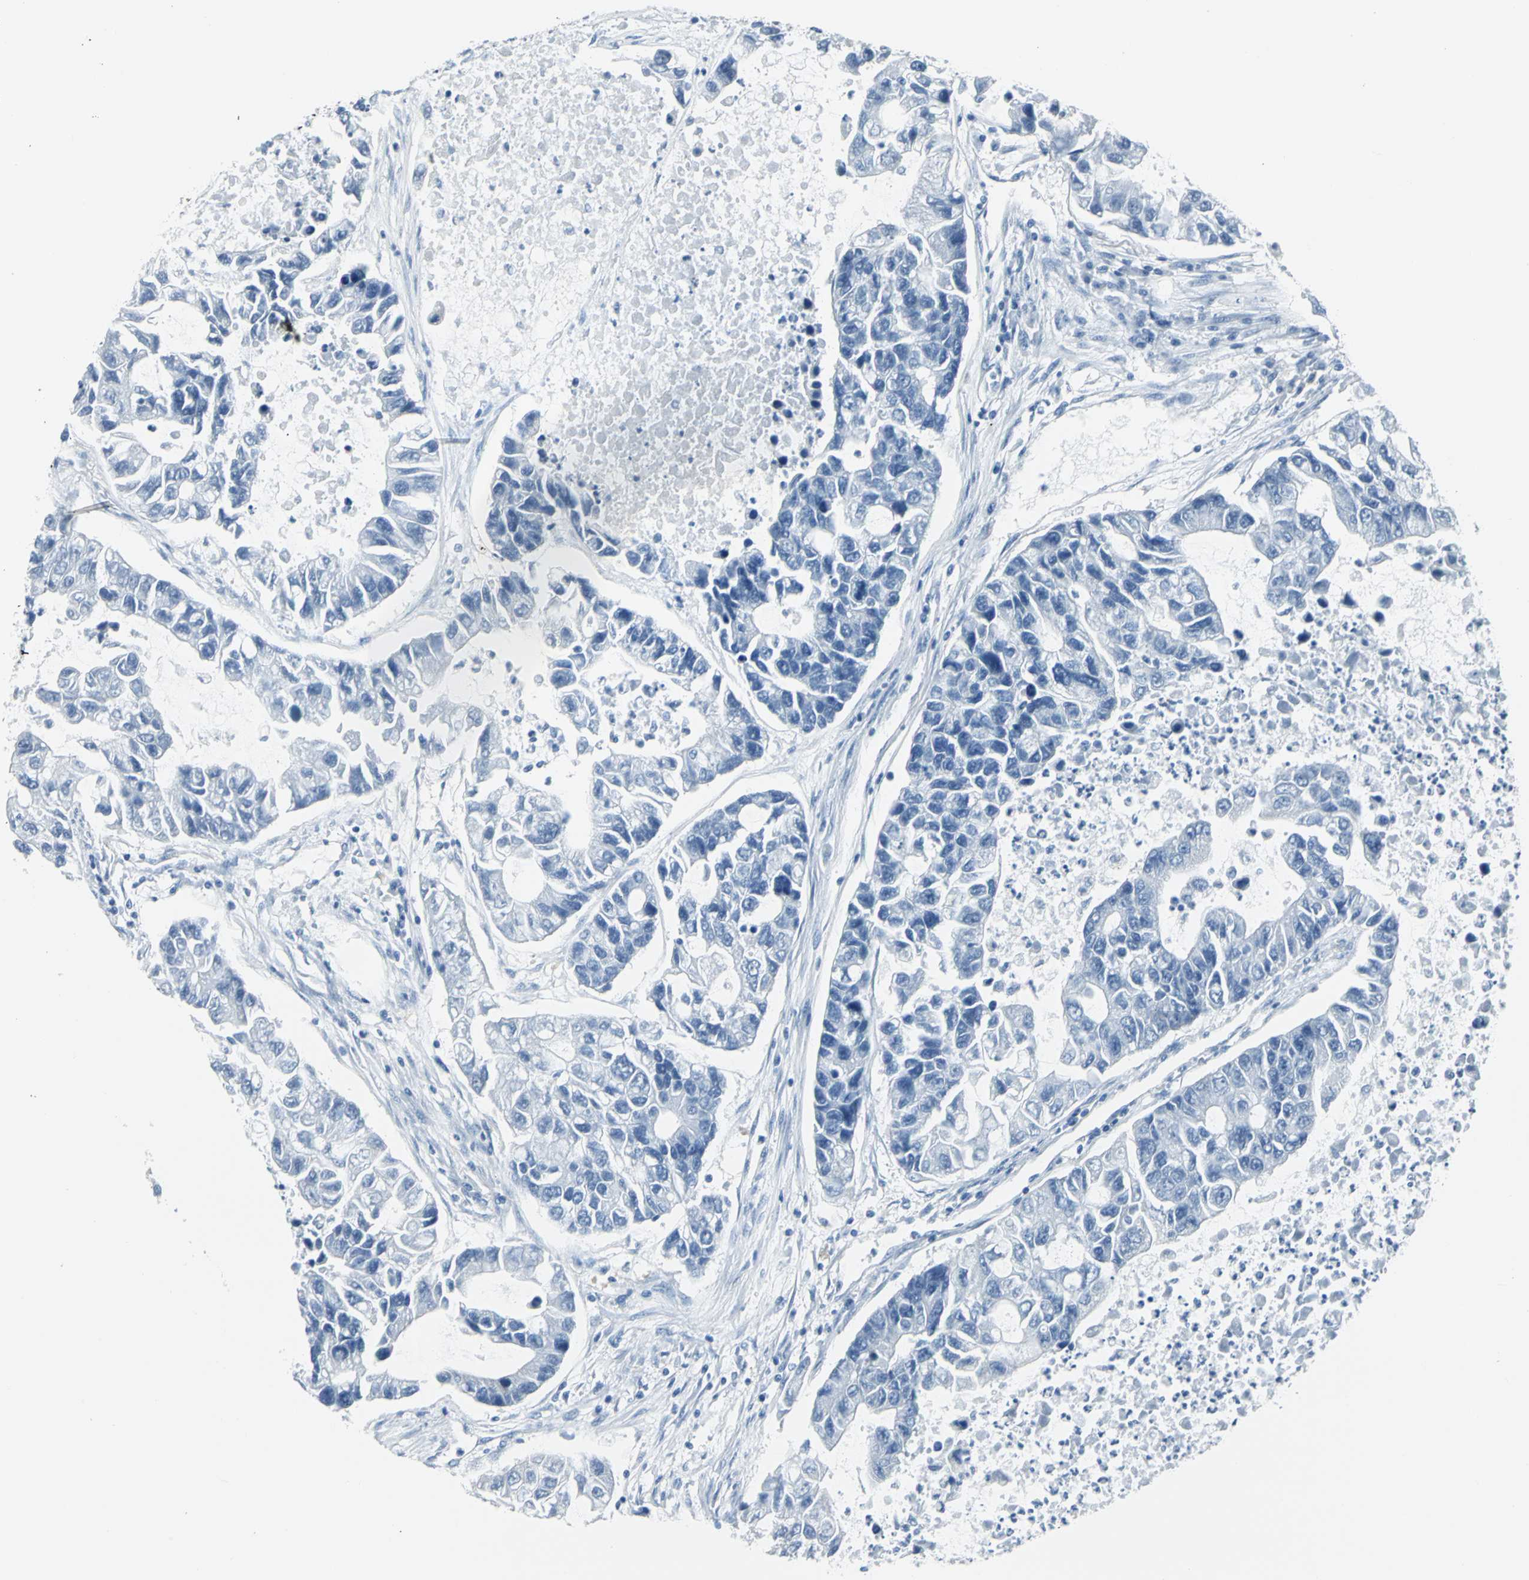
{"staining": {"intensity": "negative", "quantity": "none", "location": "none"}, "tissue": "lung cancer", "cell_type": "Tumor cells", "image_type": "cancer", "snomed": [{"axis": "morphology", "description": "Adenocarcinoma, NOS"}, {"axis": "topography", "description": "Lung"}], "caption": "Immunohistochemistry (IHC) image of adenocarcinoma (lung) stained for a protein (brown), which exhibits no expression in tumor cells. (DAB (3,3'-diaminobenzidine) IHC visualized using brightfield microscopy, high magnification).", "gene": "CYB5A", "patient": {"sex": "female", "age": 51}}